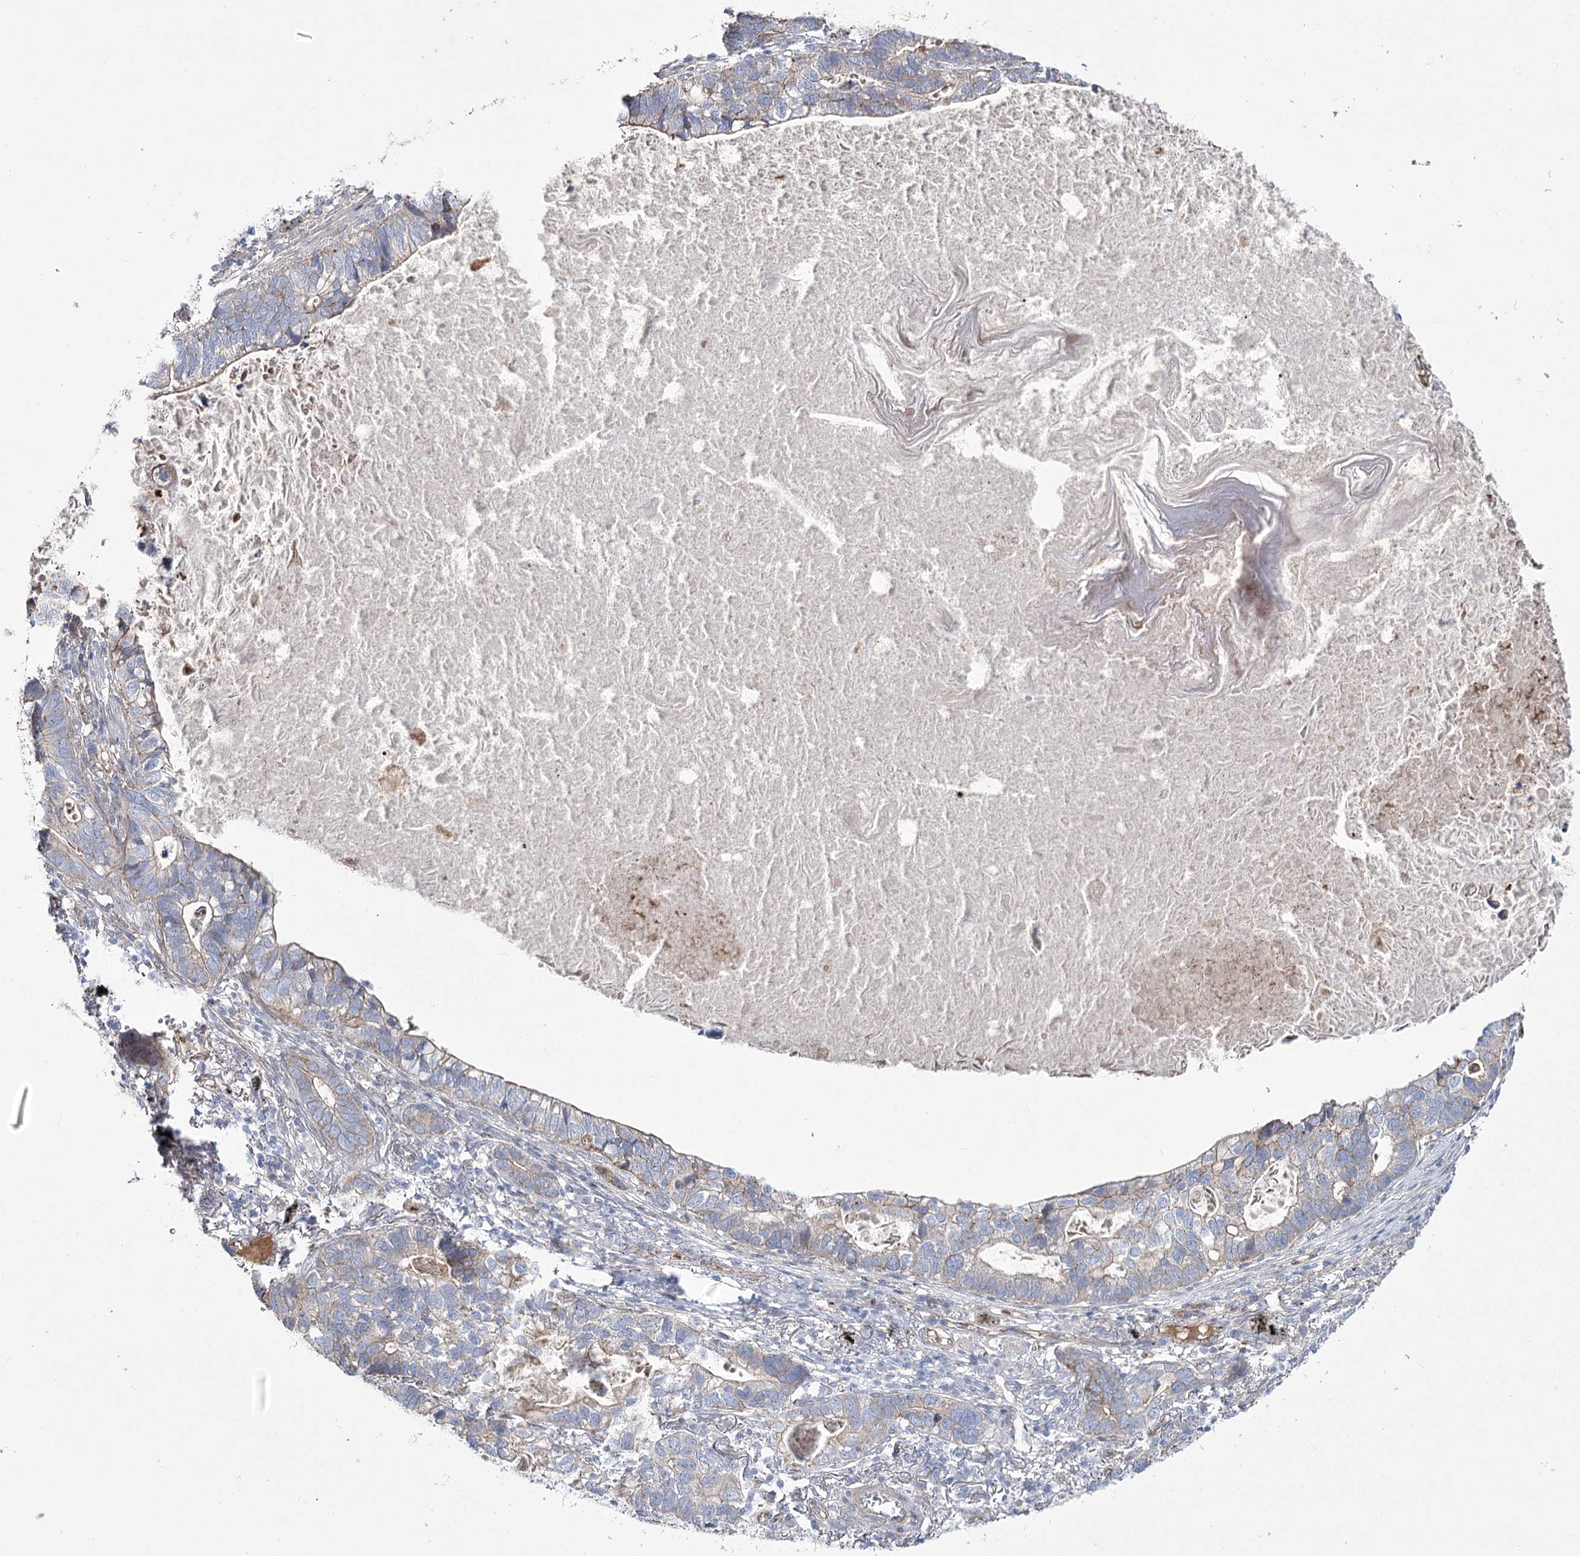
{"staining": {"intensity": "weak", "quantity": "<25%", "location": "cytoplasmic/membranous"}, "tissue": "lung cancer", "cell_type": "Tumor cells", "image_type": "cancer", "snomed": [{"axis": "morphology", "description": "Adenocarcinoma, NOS"}, {"axis": "topography", "description": "Lung"}], "caption": "Lung cancer (adenocarcinoma) was stained to show a protein in brown. There is no significant expression in tumor cells. Brightfield microscopy of immunohistochemistry stained with DAB (3,3'-diaminobenzidine) (brown) and hematoxylin (blue), captured at high magnification.", "gene": "ME3", "patient": {"sex": "male", "age": 67}}